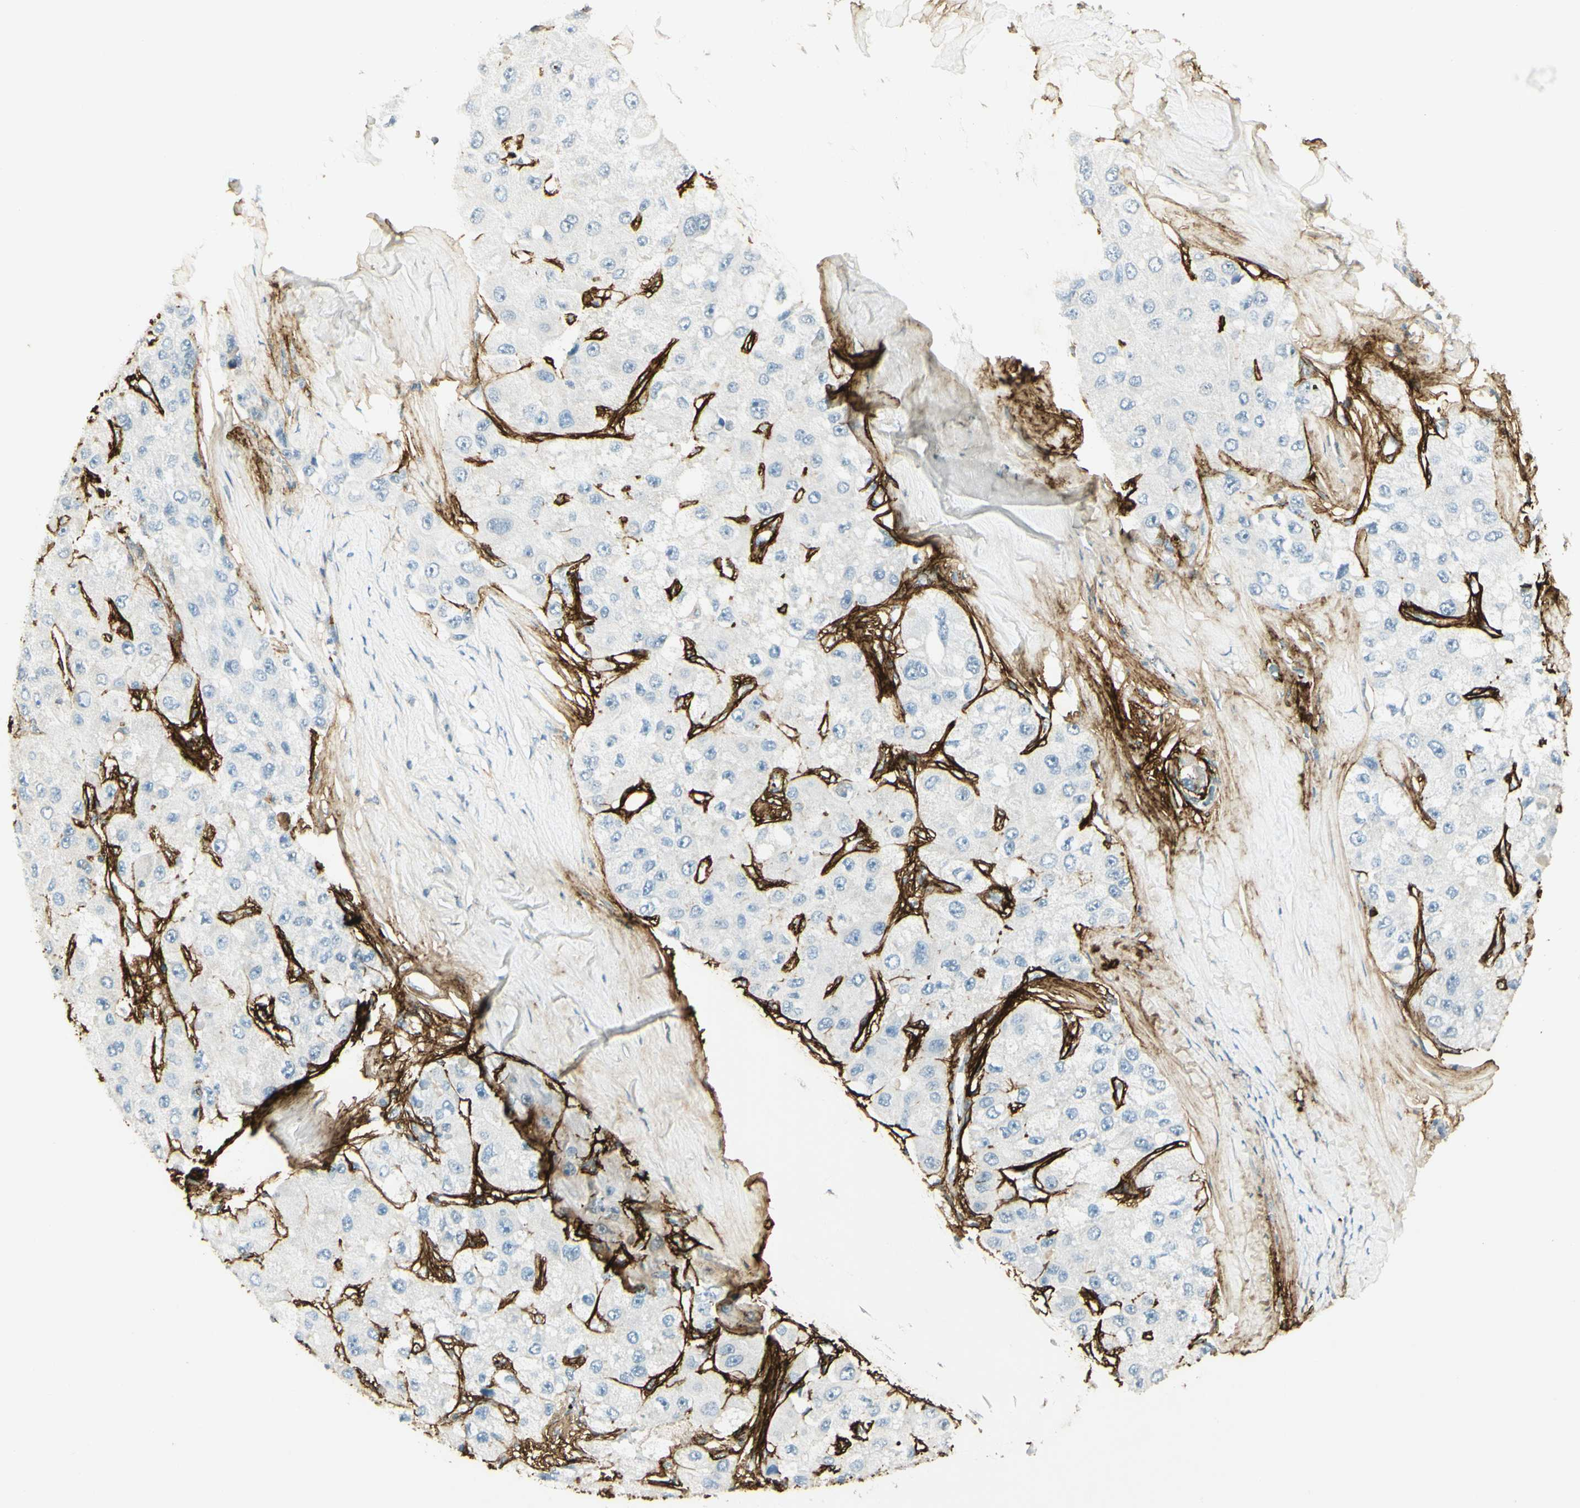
{"staining": {"intensity": "negative", "quantity": "none", "location": "none"}, "tissue": "liver cancer", "cell_type": "Tumor cells", "image_type": "cancer", "snomed": [{"axis": "morphology", "description": "Carcinoma, Hepatocellular, NOS"}, {"axis": "topography", "description": "Liver"}], "caption": "IHC histopathology image of human liver cancer (hepatocellular carcinoma) stained for a protein (brown), which displays no staining in tumor cells. The staining is performed using DAB (3,3'-diaminobenzidine) brown chromogen with nuclei counter-stained in using hematoxylin.", "gene": "TNN", "patient": {"sex": "male", "age": 80}}